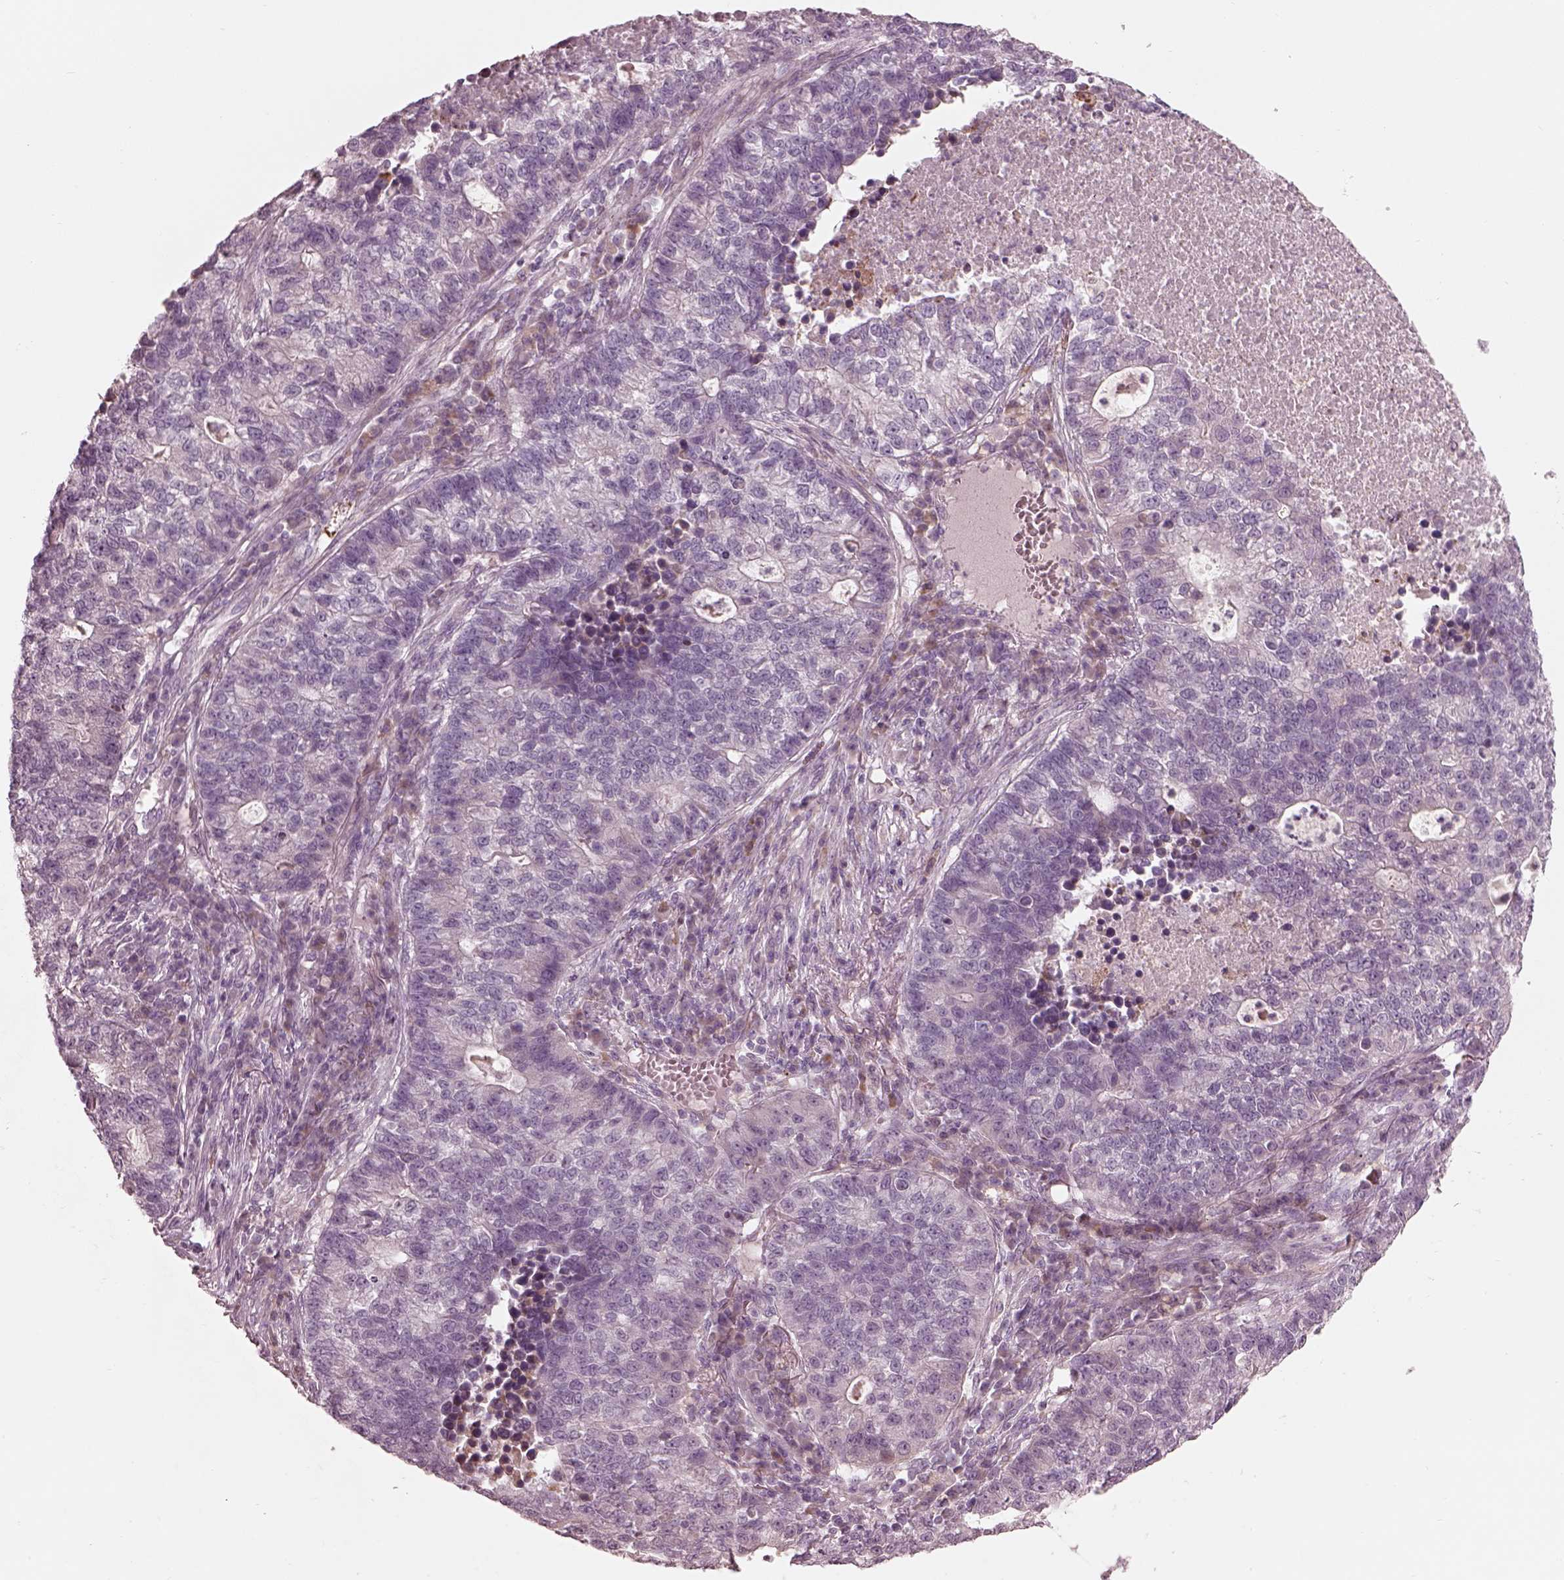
{"staining": {"intensity": "negative", "quantity": "none", "location": "none"}, "tissue": "lung cancer", "cell_type": "Tumor cells", "image_type": "cancer", "snomed": [{"axis": "morphology", "description": "Adenocarcinoma, NOS"}, {"axis": "topography", "description": "Lung"}], "caption": "Immunohistochemical staining of human lung adenocarcinoma exhibits no significant expression in tumor cells. (Brightfield microscopy of DAB (3,3'-diaminobenzidine) immunohistochemistry (IHC) at high magnification).", "gene": "CADM2", "patient": {"sex": "male", "age": 57}}